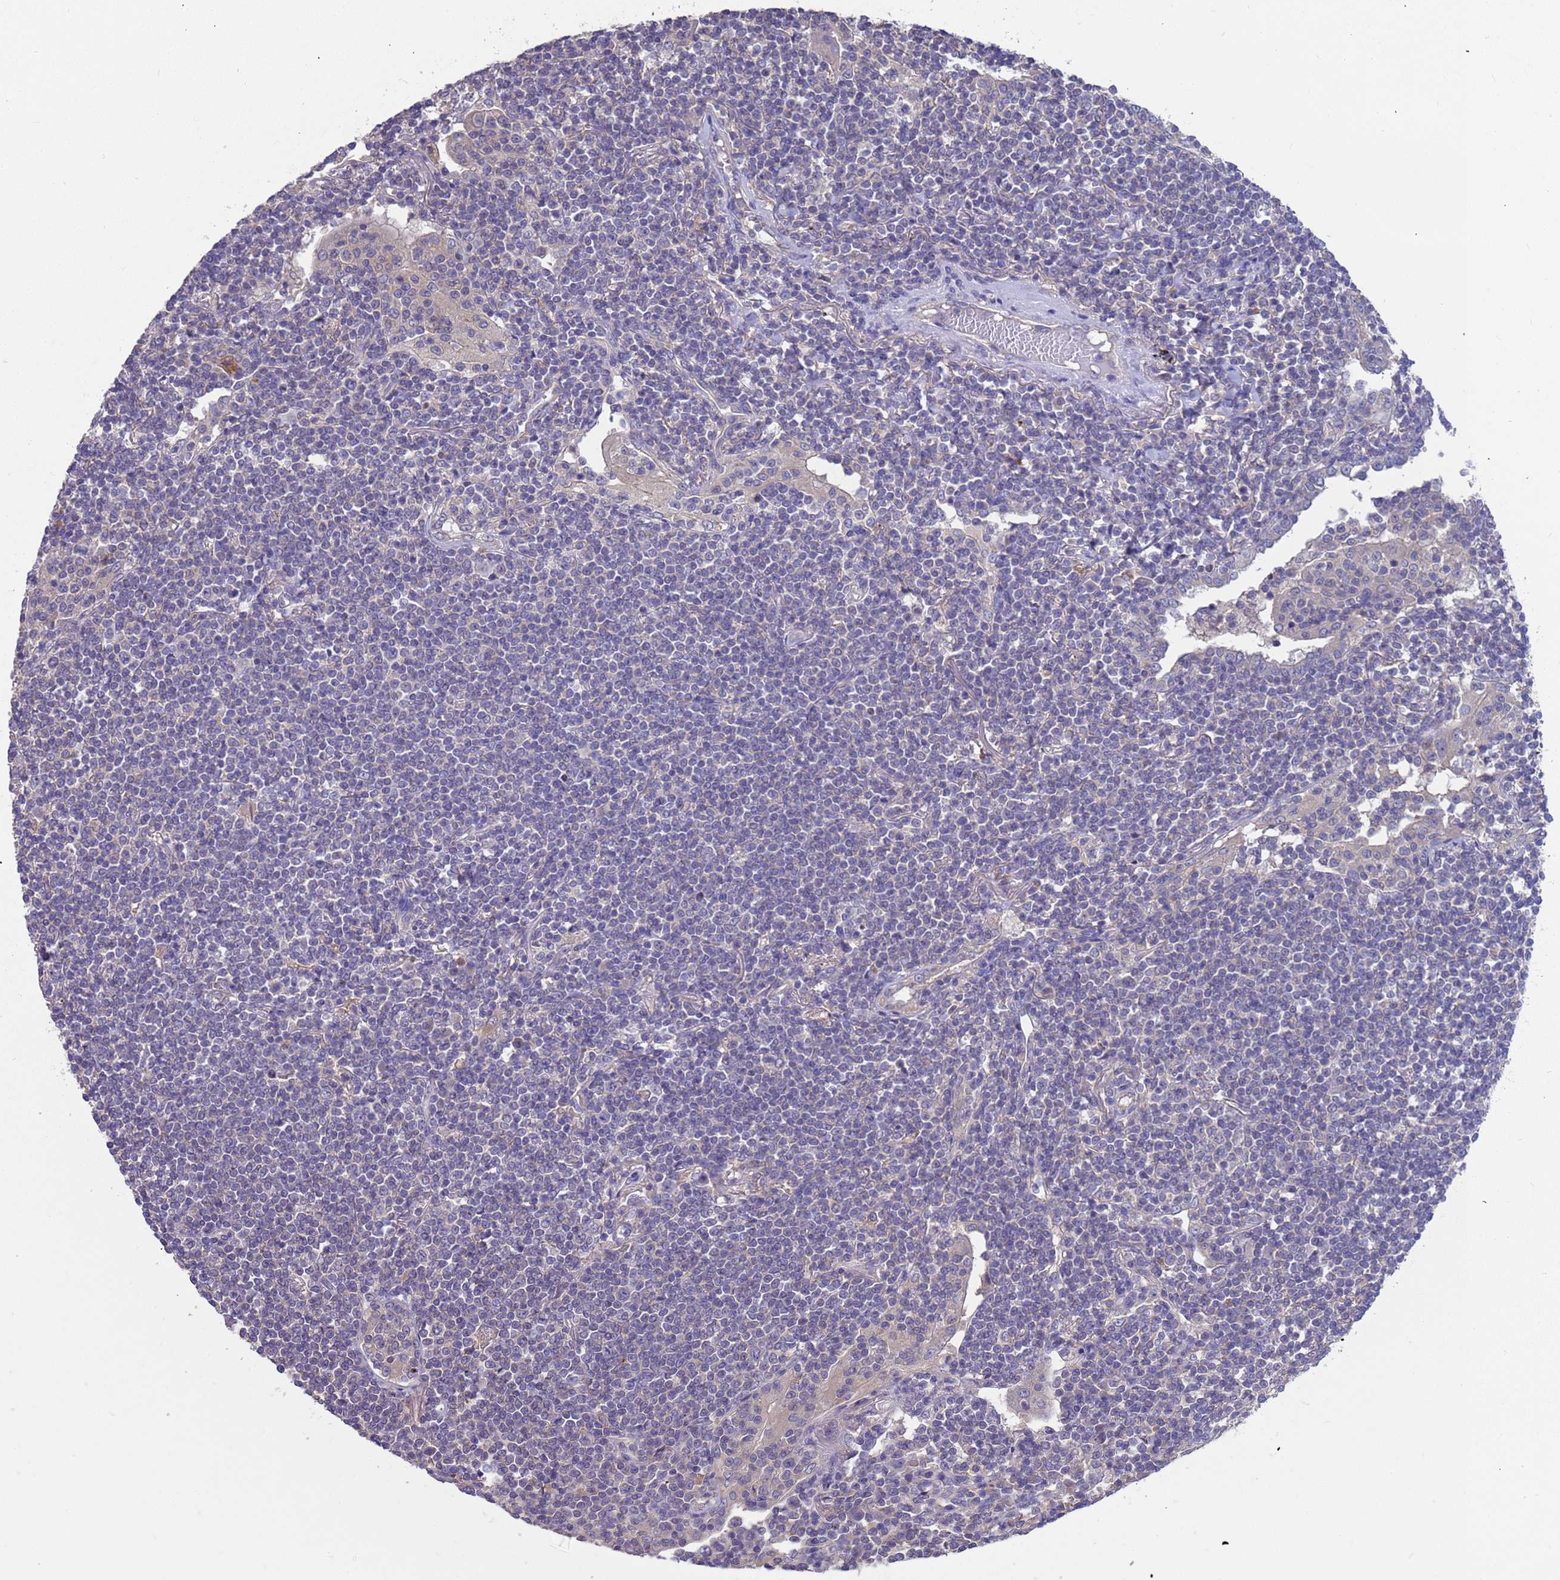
{"staining": {"intensity": "negative", "quantity": "none", "location": "none"}, "tissue": "lymphoma", "cell_type": "Tumor cells", "image_type": "cancer", "snomed": [{"axis": "morphology", "description": "Malignant lymphoma, non-Hodgkin's type, Low grade"}, {"axis": "topography", "description": "Lung"}], "caption": "This is an immunohistochemistry (IHC) histopathology image of human lymphoma. There is no staining in tumor cells.", "gene": "SRL", "patient": {"sex": "female", "age": 71}}